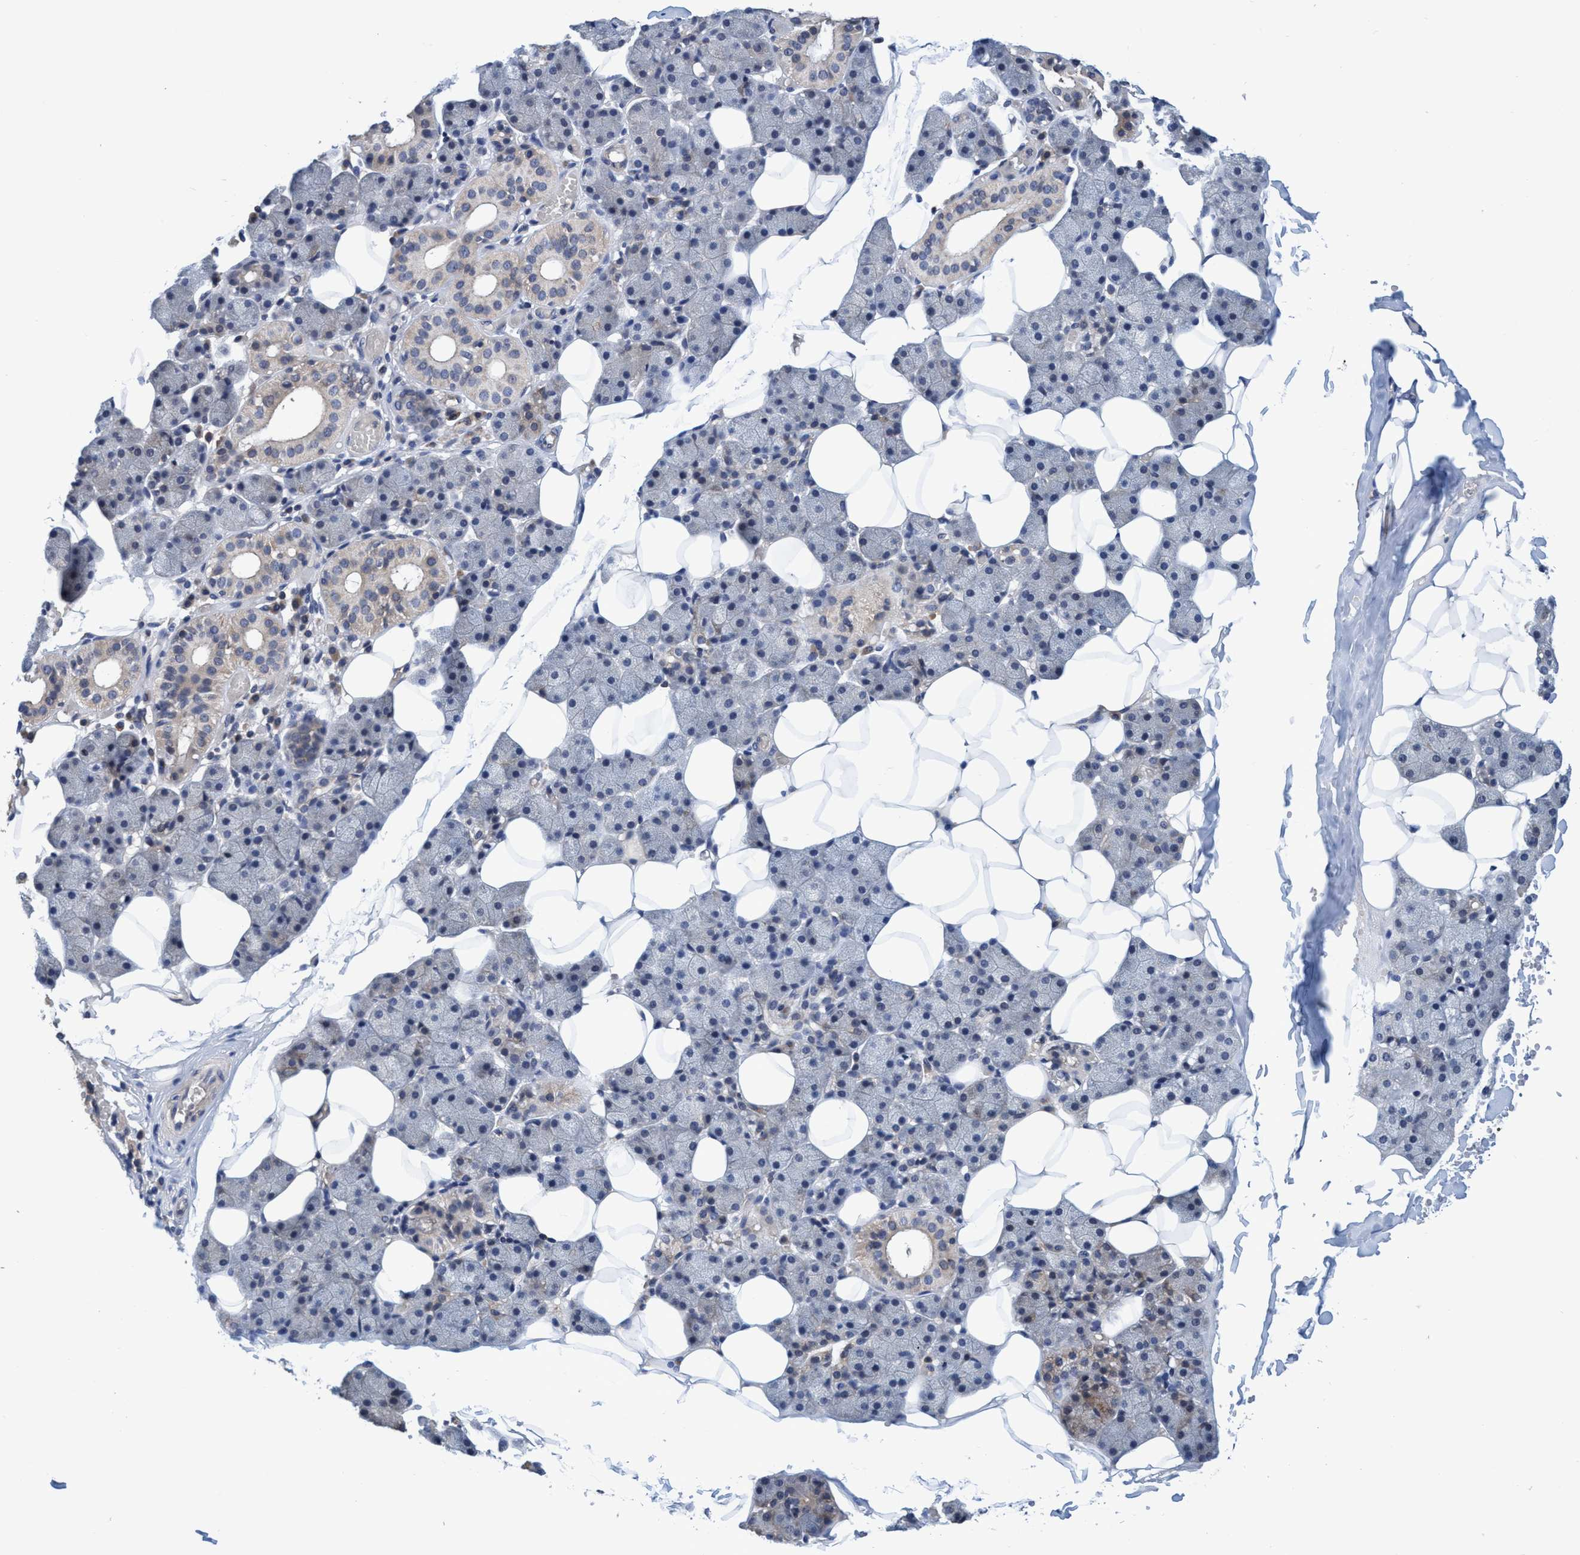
{"staining": {"intensity": "weak", "quantity": "25%-75%", "location": "cytoplasmic/membranous"}, "tissue": "salivary gland", "cell_type": "Glandular cells", "image_type": "normal", "snomed": [{"axis": "morphology", "description": "Normal tissue, NOS"}, {"axis": "topography", "description": "Salivary gland"}], "caption": "This histopathology image reveals benign salivary gland stained with immunohistochemistry to label a protein in brown. The cytoplasmic/membranous of glandular cells show weak positivity for the protein. Nuclei are counter-stained blue.", "gene": "CALCOCO2", "patient": {"sex": "female", "age": 33}}